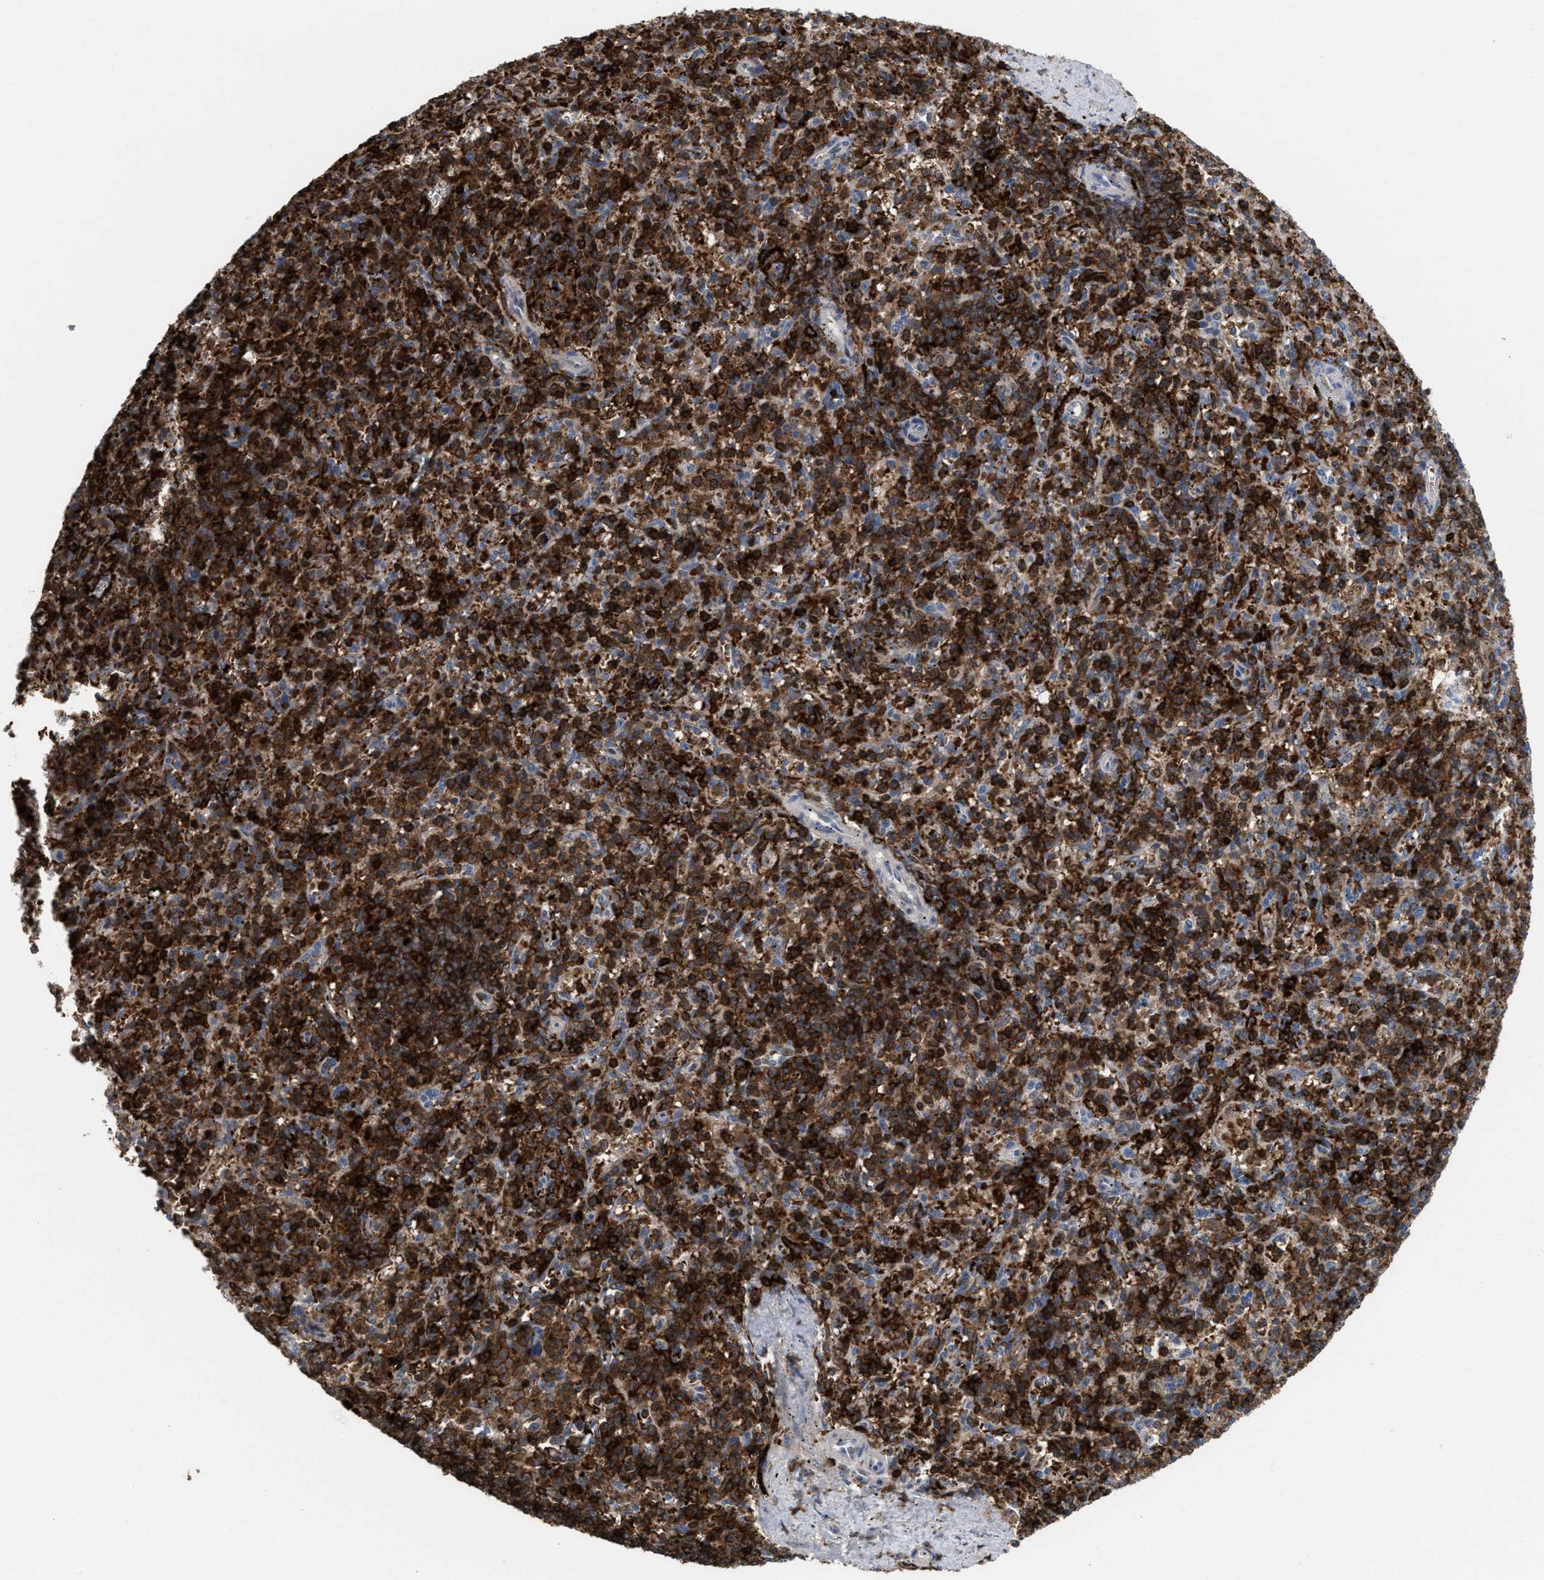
{"staining": {"intensity": "strong", "quantity": ">75%", "location": "cytoplasmic/membranous"}, "tissue": "spleen", "cell_type": "Cells in red pulp", "image_type": "normal", "snomed": [{"axis": "morphology", "description": "Normal tissue, NOS"}, {"axis": "topography", "description": "Spleen"}], "caption": "High-magnification brightfield microscopy of normal spleen stained with DAB (3,3'-diaminobenzidine) (brown) and counterstained with hematoxylin (blue). cells in red pulp exhibit strong cytoplasmic/membranous expression is seen in approximately>75% of cells.", "gene": "PTPRE", "patient": {"sex": "male", "age": 72}}